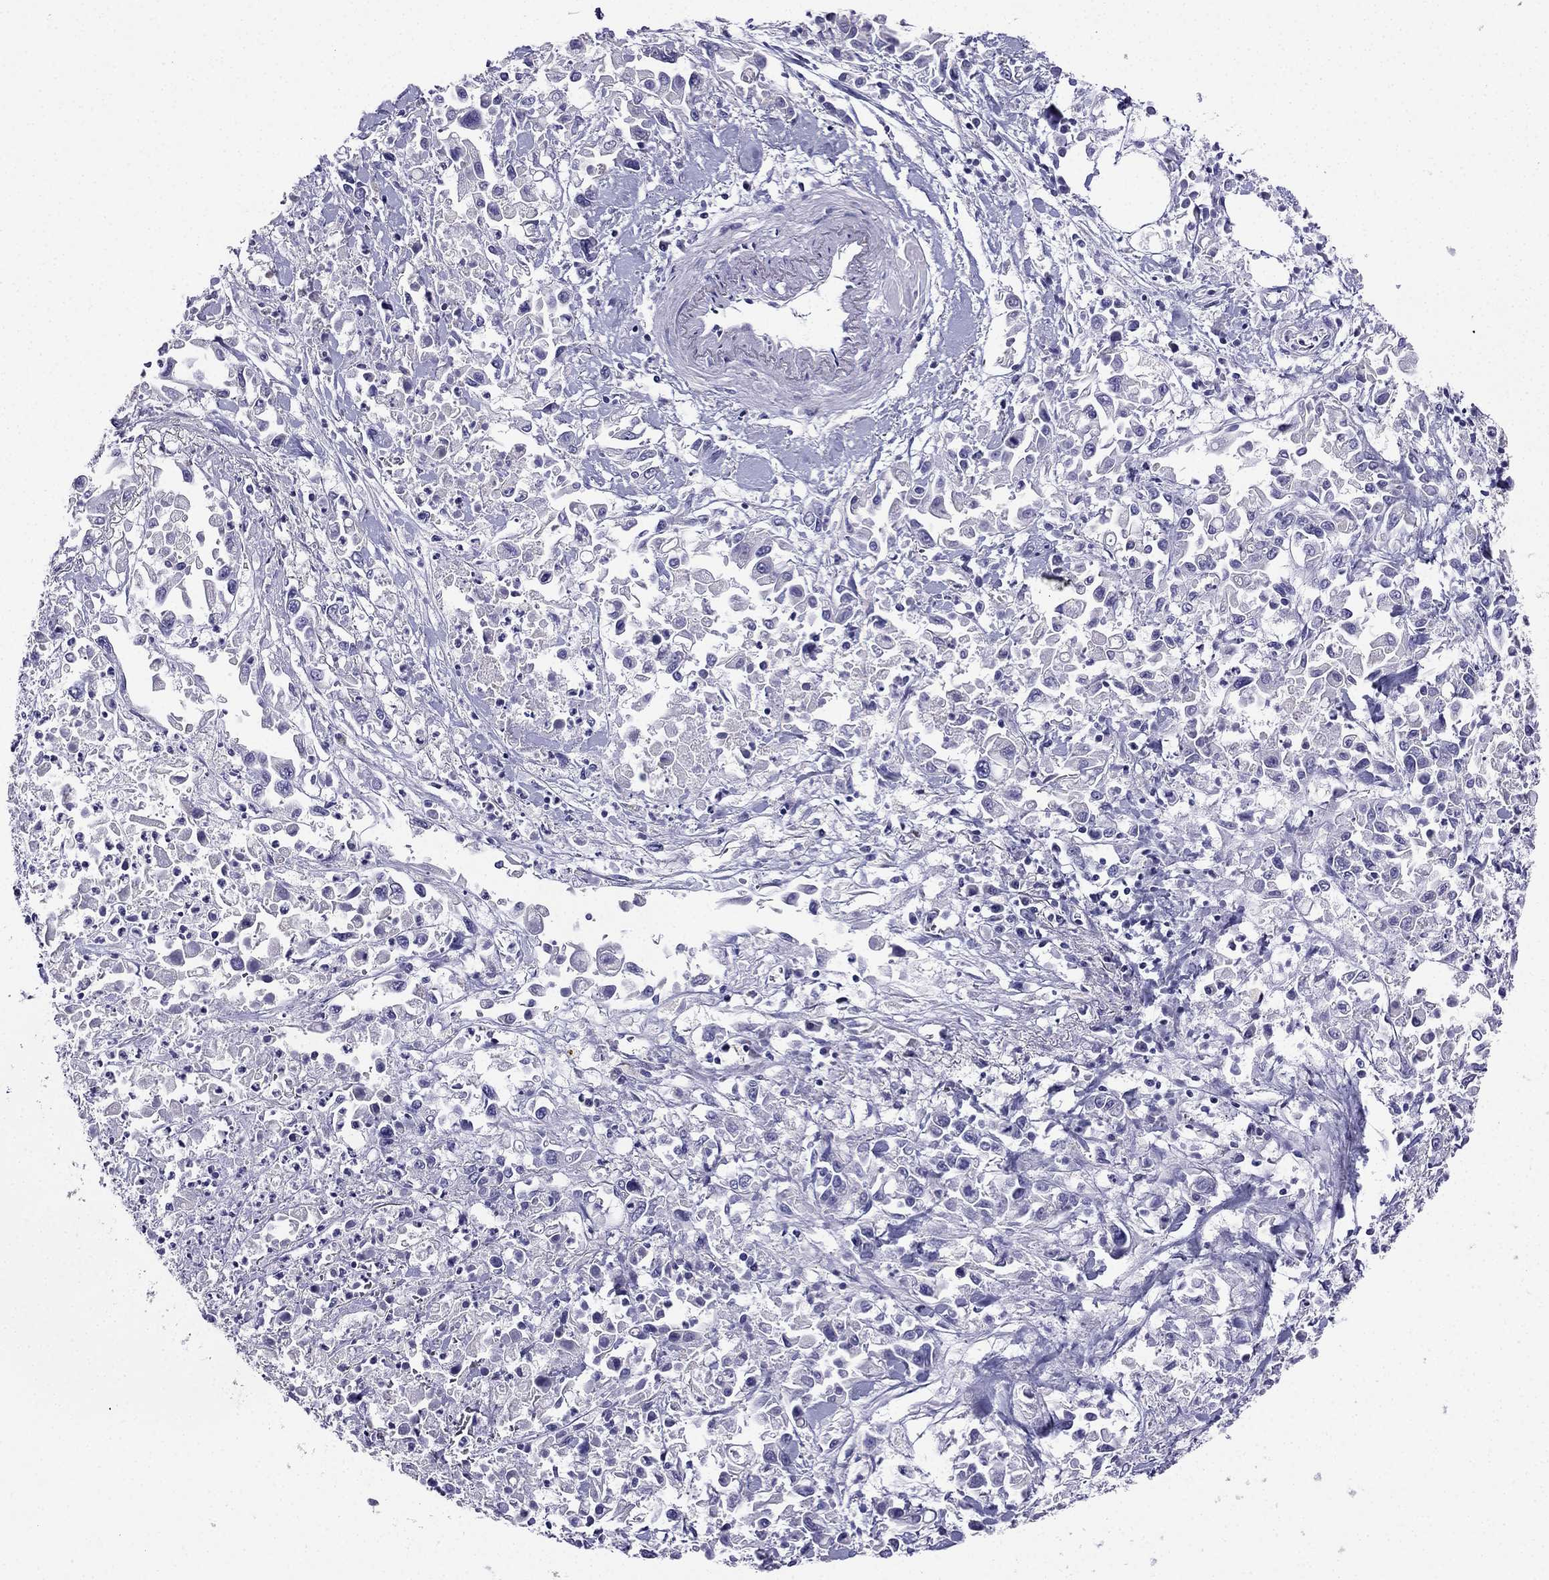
{"staining": {"intensity": "negative", "quantity": "none", "location": "none"}, "tissue": "pancreatic cancer", "cell_type": "Tumor cells", "image_type": "cancer", "snomed": [{"axis": "morphology", "description": "Adenocarcinoma, NOS"}, {"axis": "topography", "description": "Pancreas"}], "caption": "This is an immunohistochemistry (IHC) image of human pancreatic cancer (adenocarcinoma). There is no expression in tumor cells.", "gene": "KIF5A", "patient": {"sex": "female", "age": 83}}